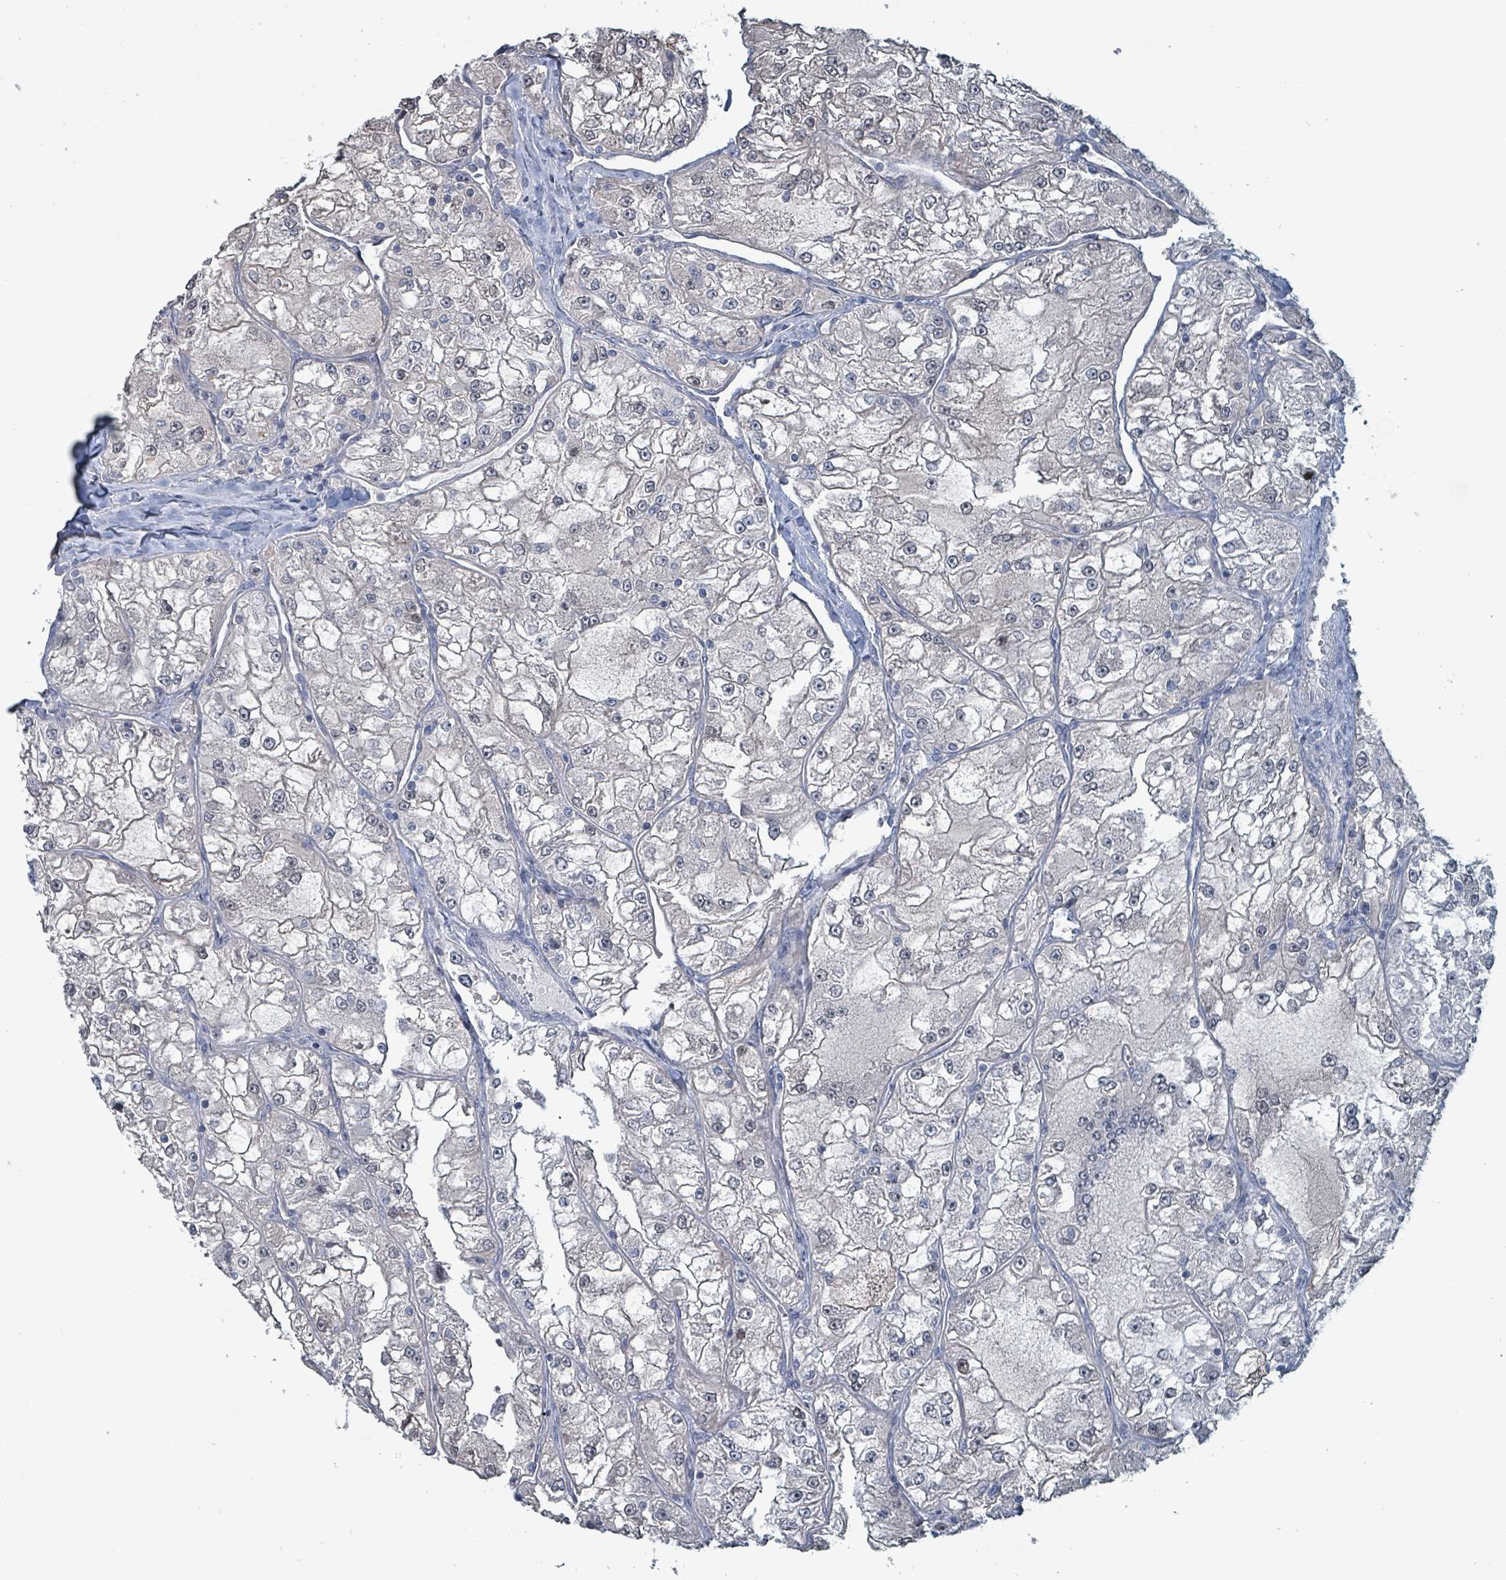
{"staining": {"intensity": "negative", "quantity": "none", "location": "none"}, "tissue": "renal cancer", "cell_type": "Tumor cells", "image_type": "cancer", "snomed": [{"axis": "morphology", "description": "Adenocarcinoma, NOS"}, {"axis": "topography", "description": "Kidney"}], "caption": "A high-resolution image shows immunohistochemistry (IHC) staining of renal cancer (adenocarcinoma), which displays no significant staining in tumor cells.", "gene": "BIVM", "patient": {"sex": "female", "age": 72}}